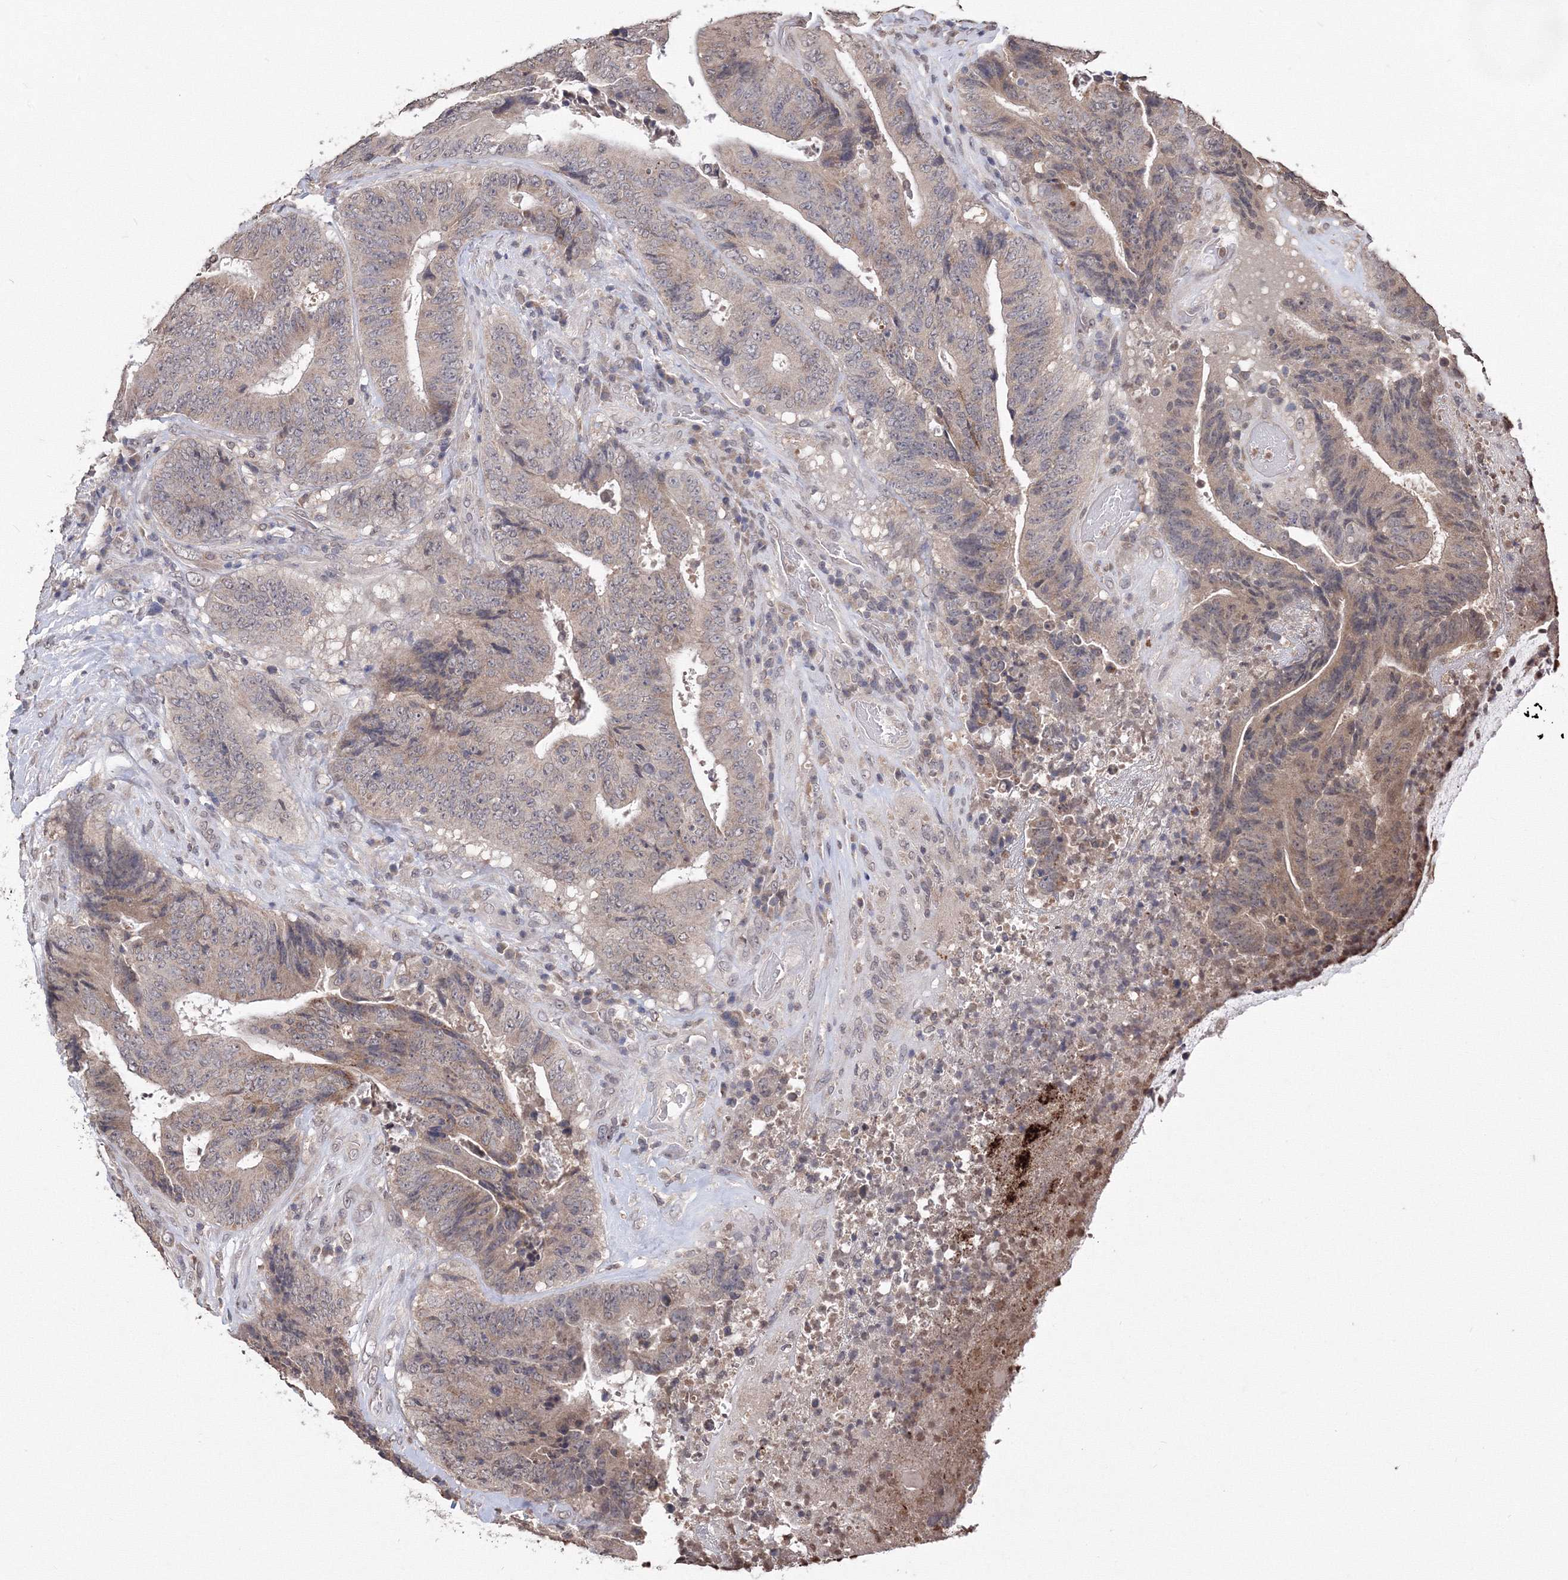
{"staining": {"intensity": "weak", "quantity": ">75%", "location": "cytoplasmic/membranous"}, "tissue": "colorectal cancer", "cell_type": "Tumor cells", "image_type": "cancer", "snomed": [{"axis": "morphology", "description": "Adenocarcinoma, NOS"}, {"axis": "topography", "description": "Rectum"}], "caption": "There is low levels of weak cytoplasmic/membranous positivity in tumor cells of colorectal cancer (adenocarcinoma), as demonstrated by immunohistochemical staining (brown color).", "gene": "GPN1", "patient": {"sex": "male", "age": 72}}